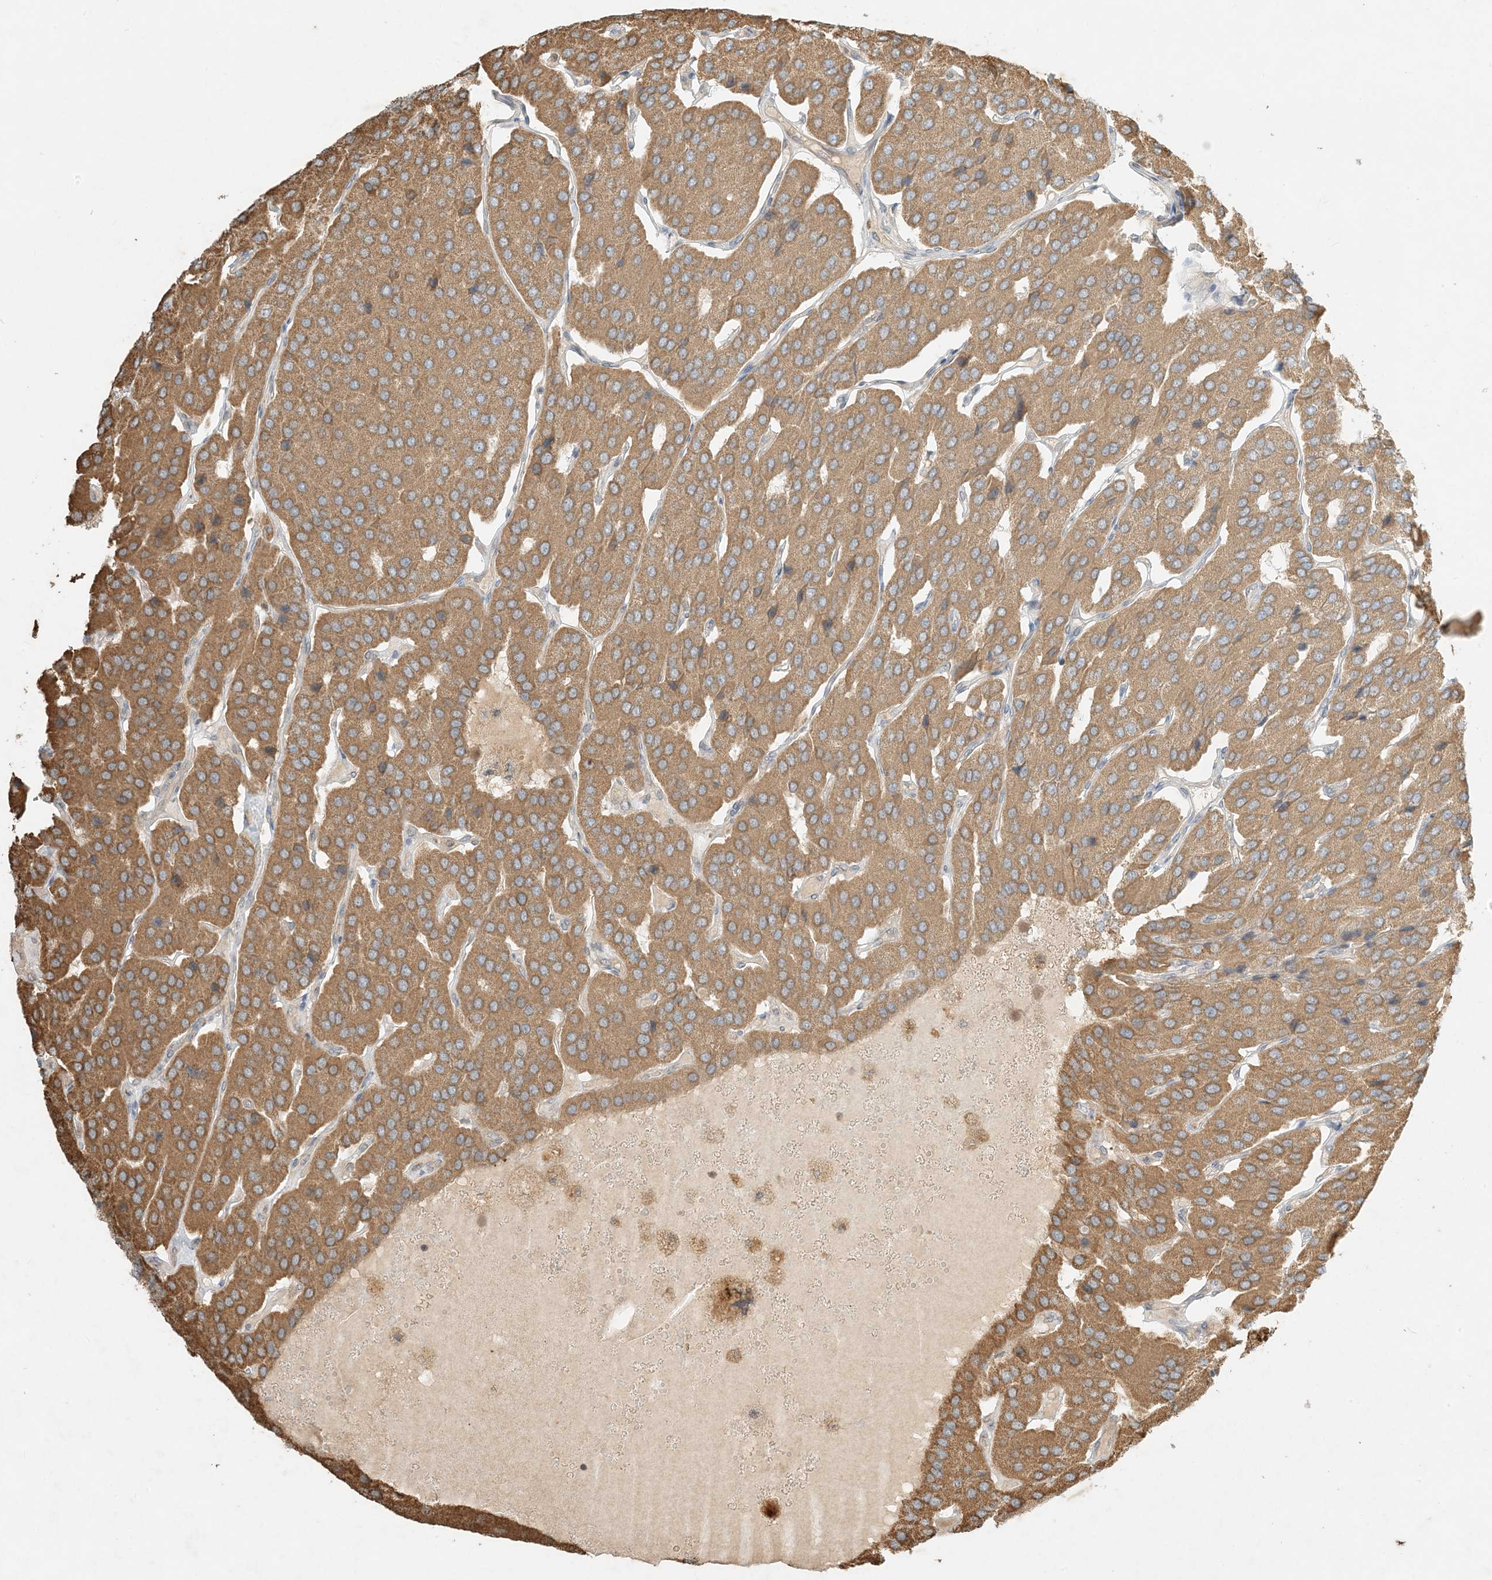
{"staining": {"intensity": "moderate", "quantity": ">75%", "location": "cytoplasmic/membranous"}, "tissue": "parathyroid gland", "cell_type": "Glandular cells", "image_type": "normal", "snomed": [{"axis": "morphology", "description": "Normal tissue, NOS"}, {"axis": "morphology", "description": "Adenoma, NOS"}, {"axis": "topography", "description": "Parathyroid gland"}], "caption": "This micrograph demonstrates IHC staining of unremarkable parathyroid gland, with medium moderate cytoplasmic/membranous staining in approximately >75% of glandular cells.", "gene": "MCOLN1", "patient": {"sex": "female", "age": 86}}